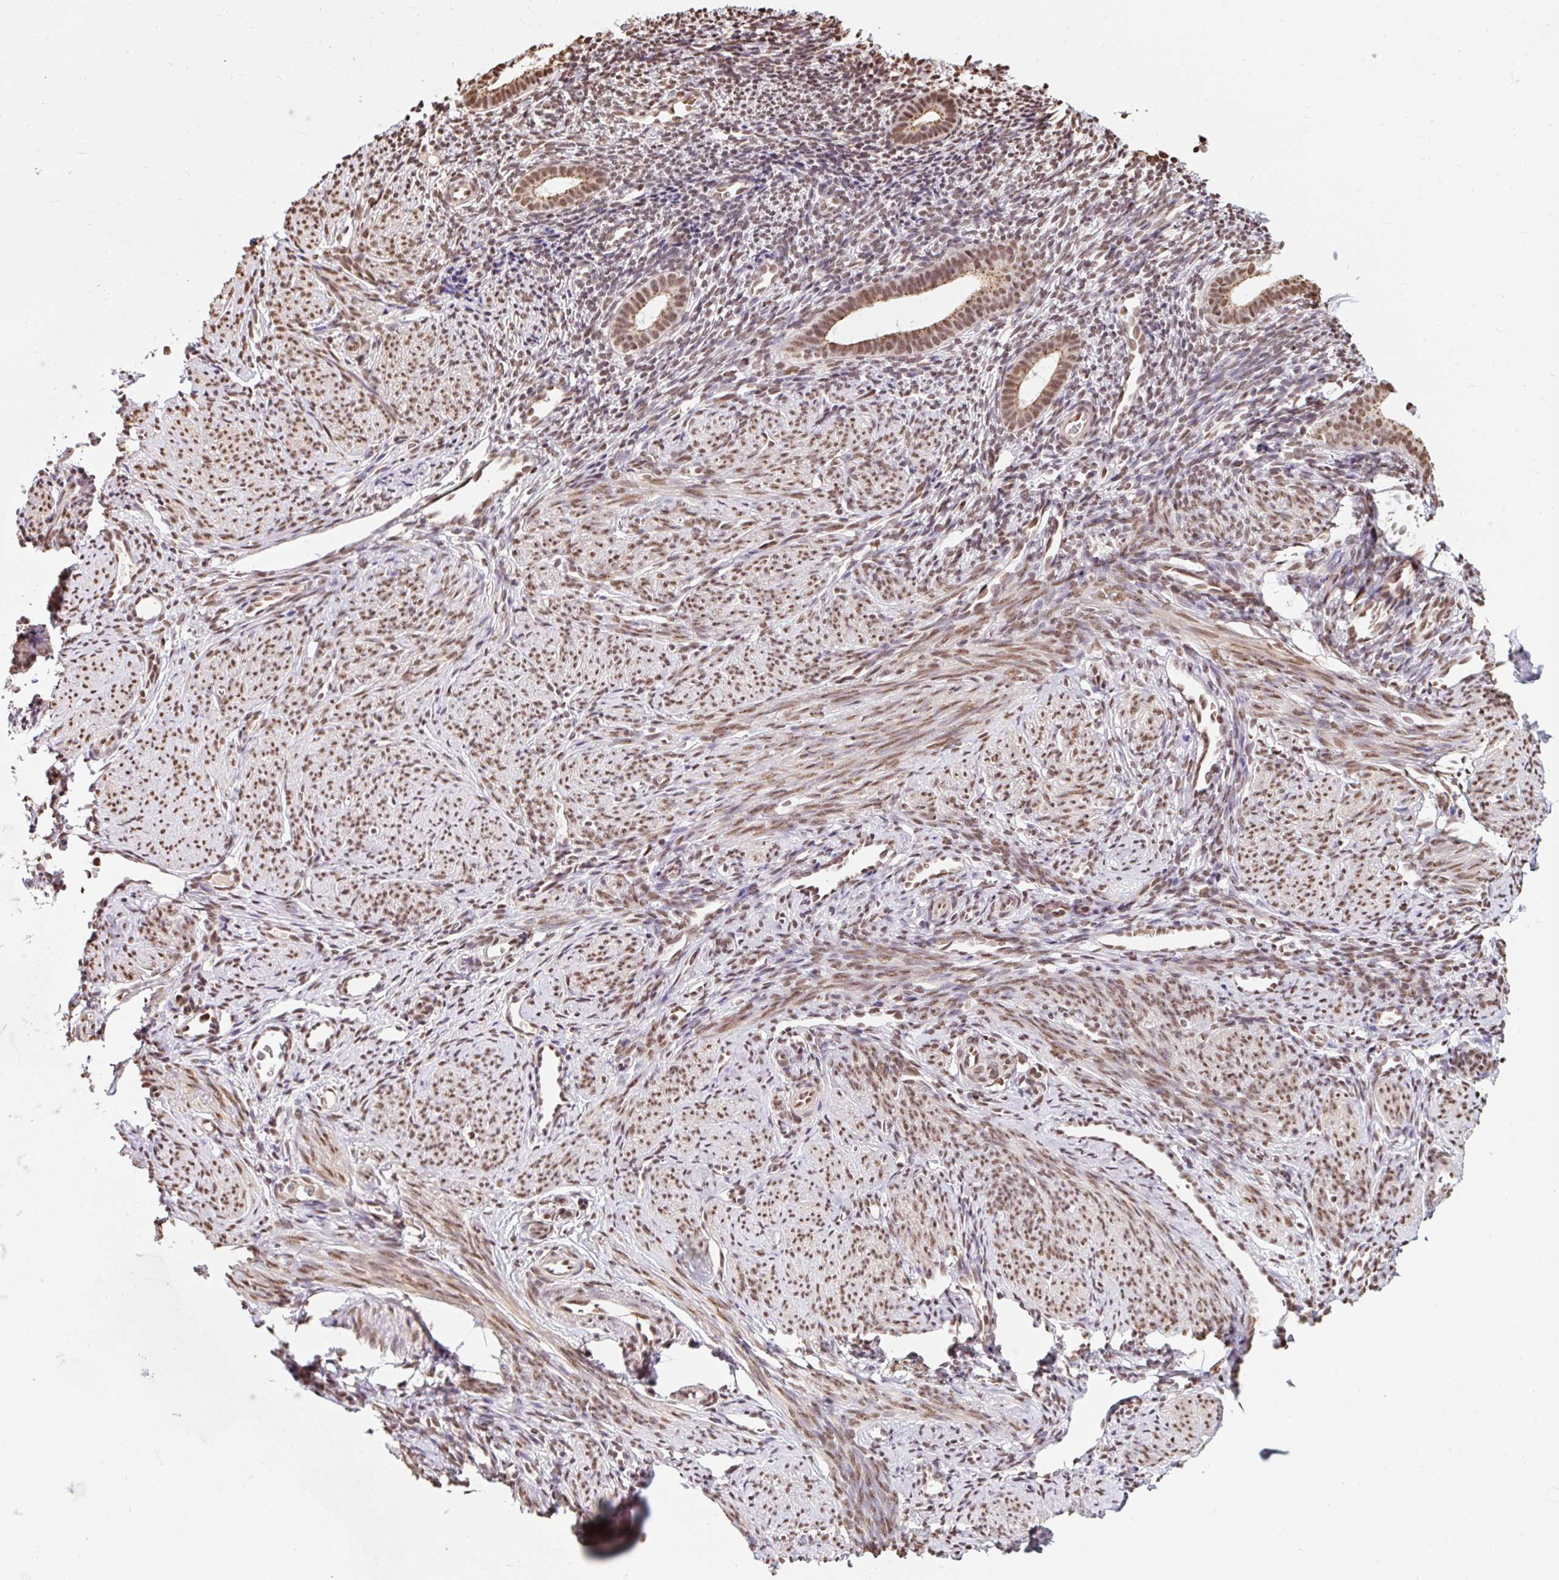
{"staining": {"intensity": "moderate", "quantity": ">75%", "location": "nuclear"}, "tissue": "endometrium", "cell_type": "Cells in endometrial stroma", "image_type": "normal", "snomed": [{"axis": "morphology", "description": "Normal tissue, NOS"}, {"axis": "topography", "description": "Endometrium"}], "caption": "This micrograph shows immunohistochemistry (IHC) staining of unremarkable human endometrium, with medium moderate nuclear positivity in about >75% of cells in endometrial stroma.", "gene": "BICRA", "patient": {"sex": "female", "age": 39}}